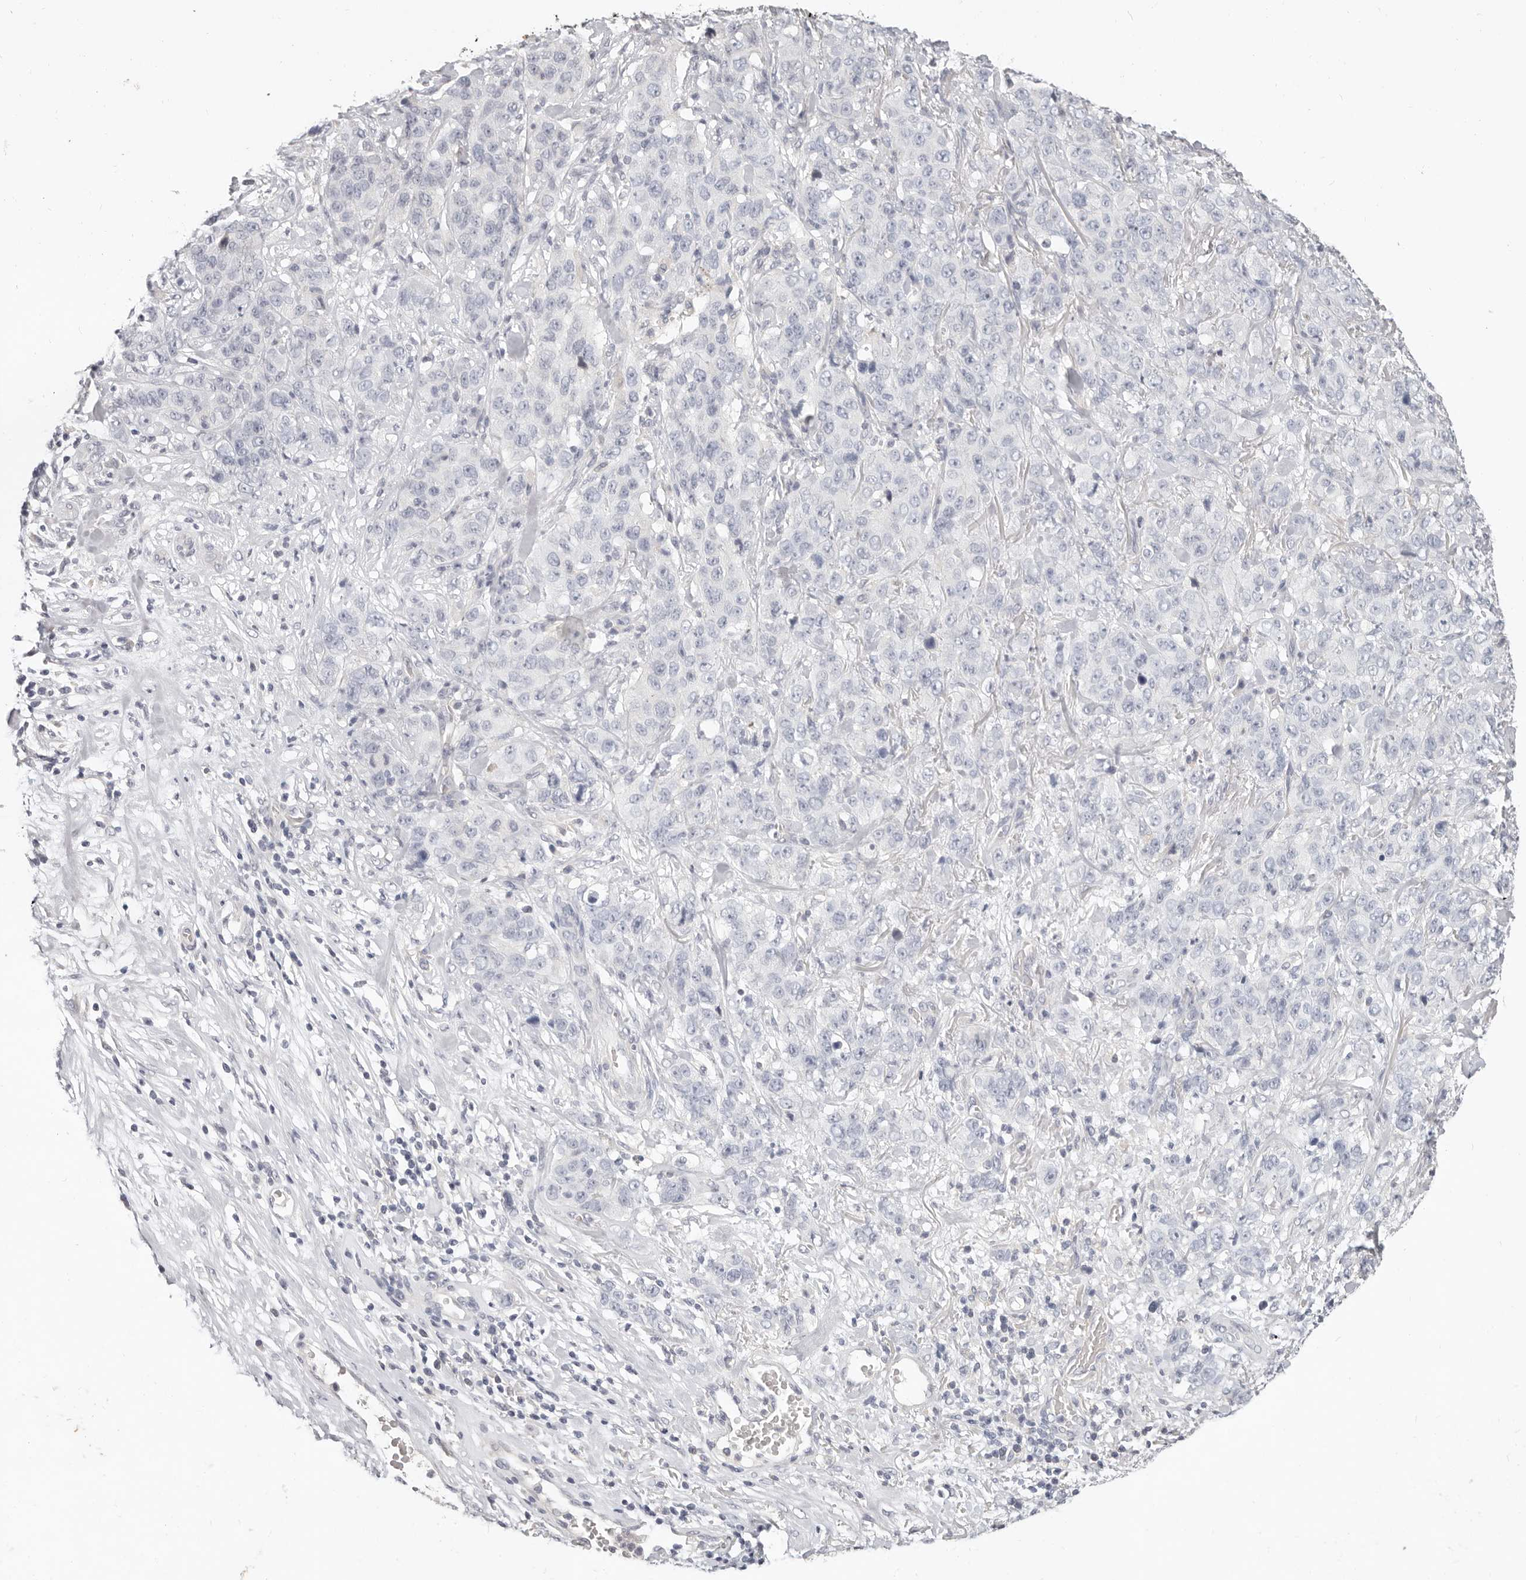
{"staining": {"intensity": "negative", "quantity": "none", "location": "none"}, "tissue": "stomach cancer", "cell_type": "Tumor cells", "image_type": "cancer", "snomed": [{"axis": "morphology", "description": "Adenocarcinoma, NOS"}, {"axis": "topography", "description": "Stomach"}], "caption": "Adenocarcinoma (stomach) was stained to show a protein in brown. There is no significant staining in tumor cells.", "gene": "TMEM63B", "patient": {"sex": "male", "age": 48}}